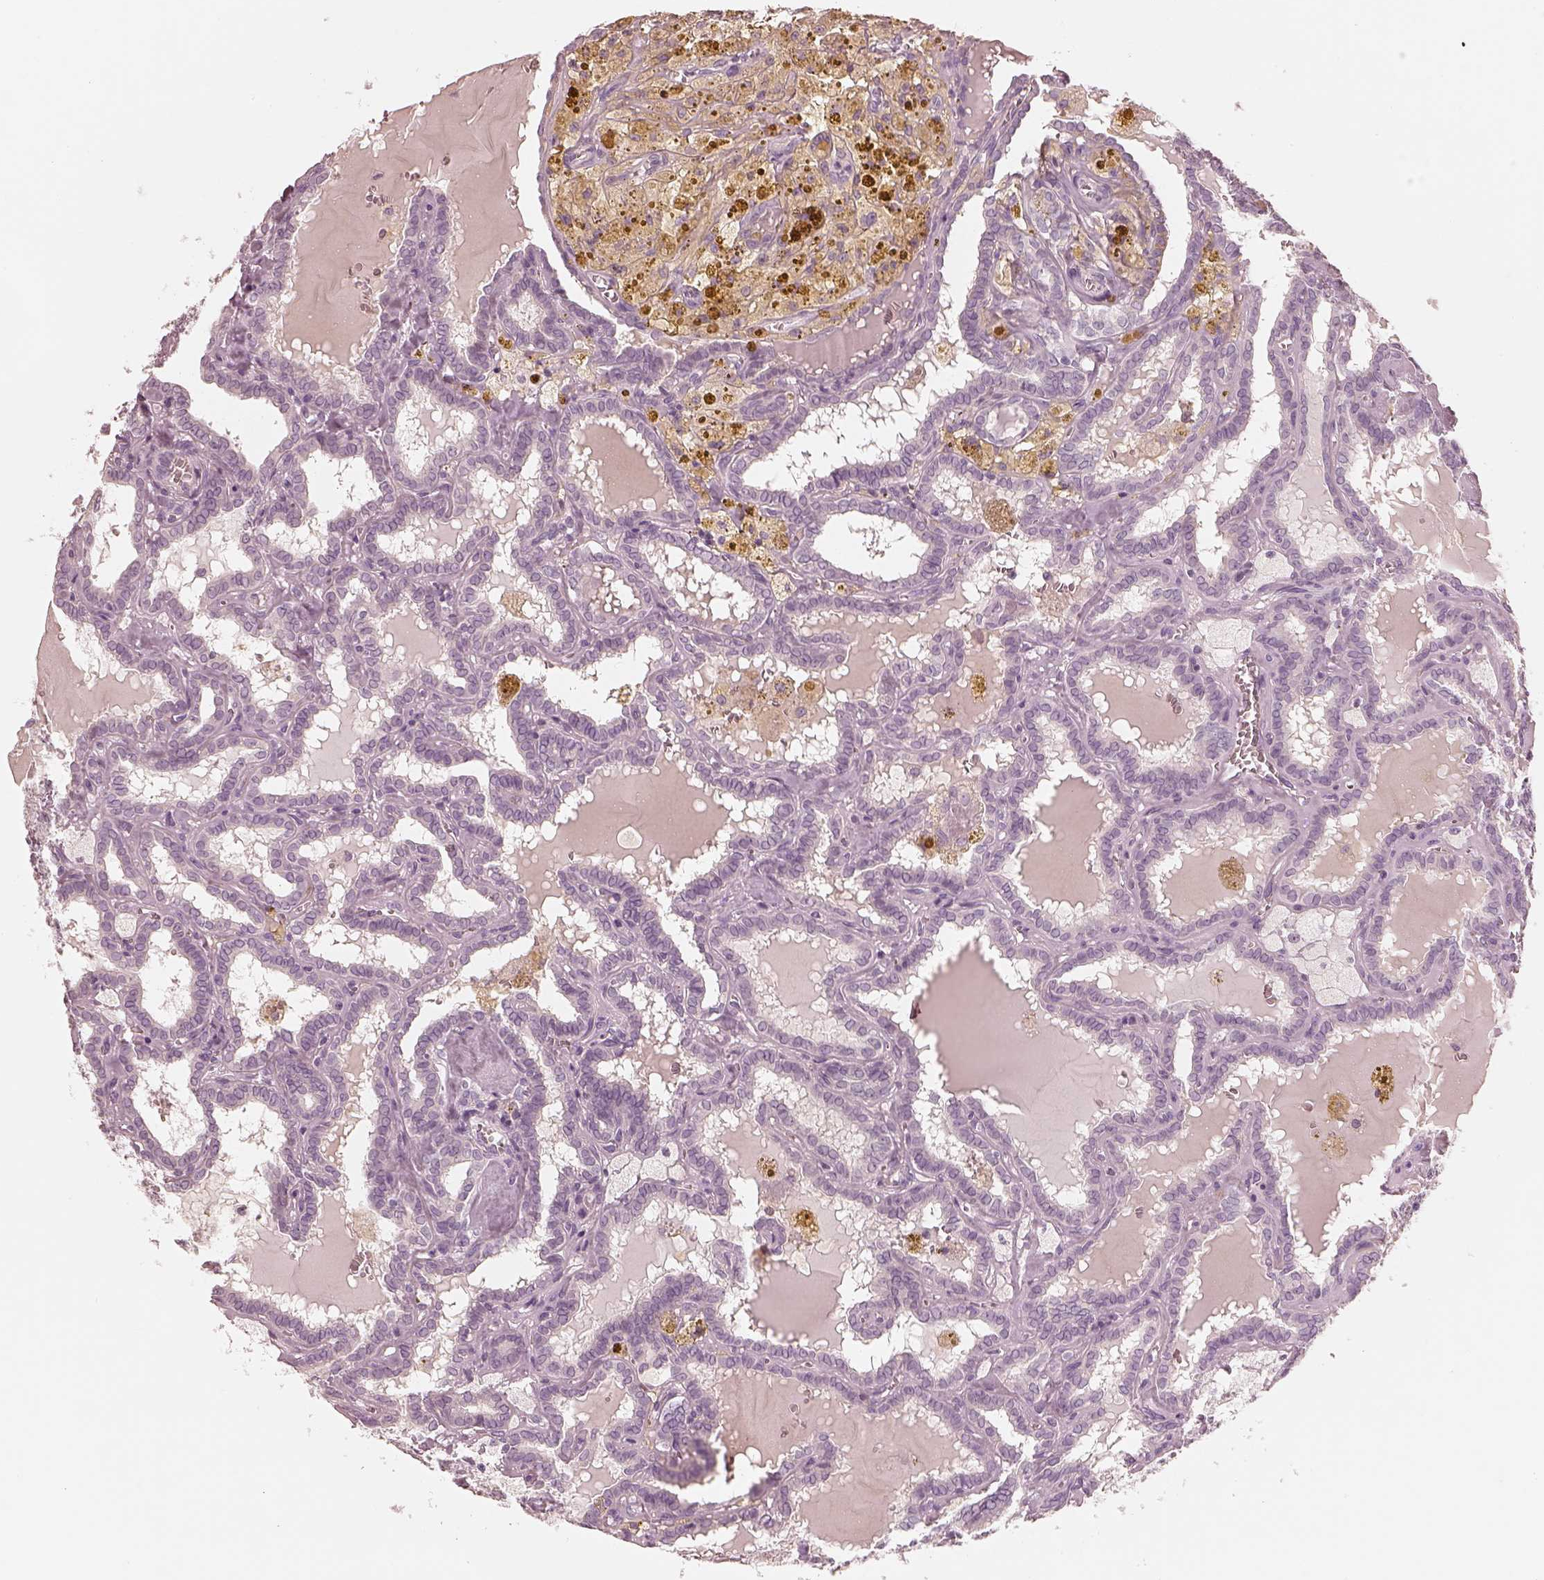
{"staining": {"intensity": "negative", "quantity": "none", "location": "none"}, "tissue": "thyroid cancer", "cell_type": "Tumor cells", "image_type": "cancer", "snomed": [{"axis": "morphology", "description": "Papillary adenocarcinoma, NOS"}, {"axis": "topography", "description": "Thyroid gland"}], "caption": "There is no significant positivity in tumor cells of thyroid cancer (papillary adenocarcinoma).", "gene": "CALR3", "patient": {"sex": "female", "age": 39}}